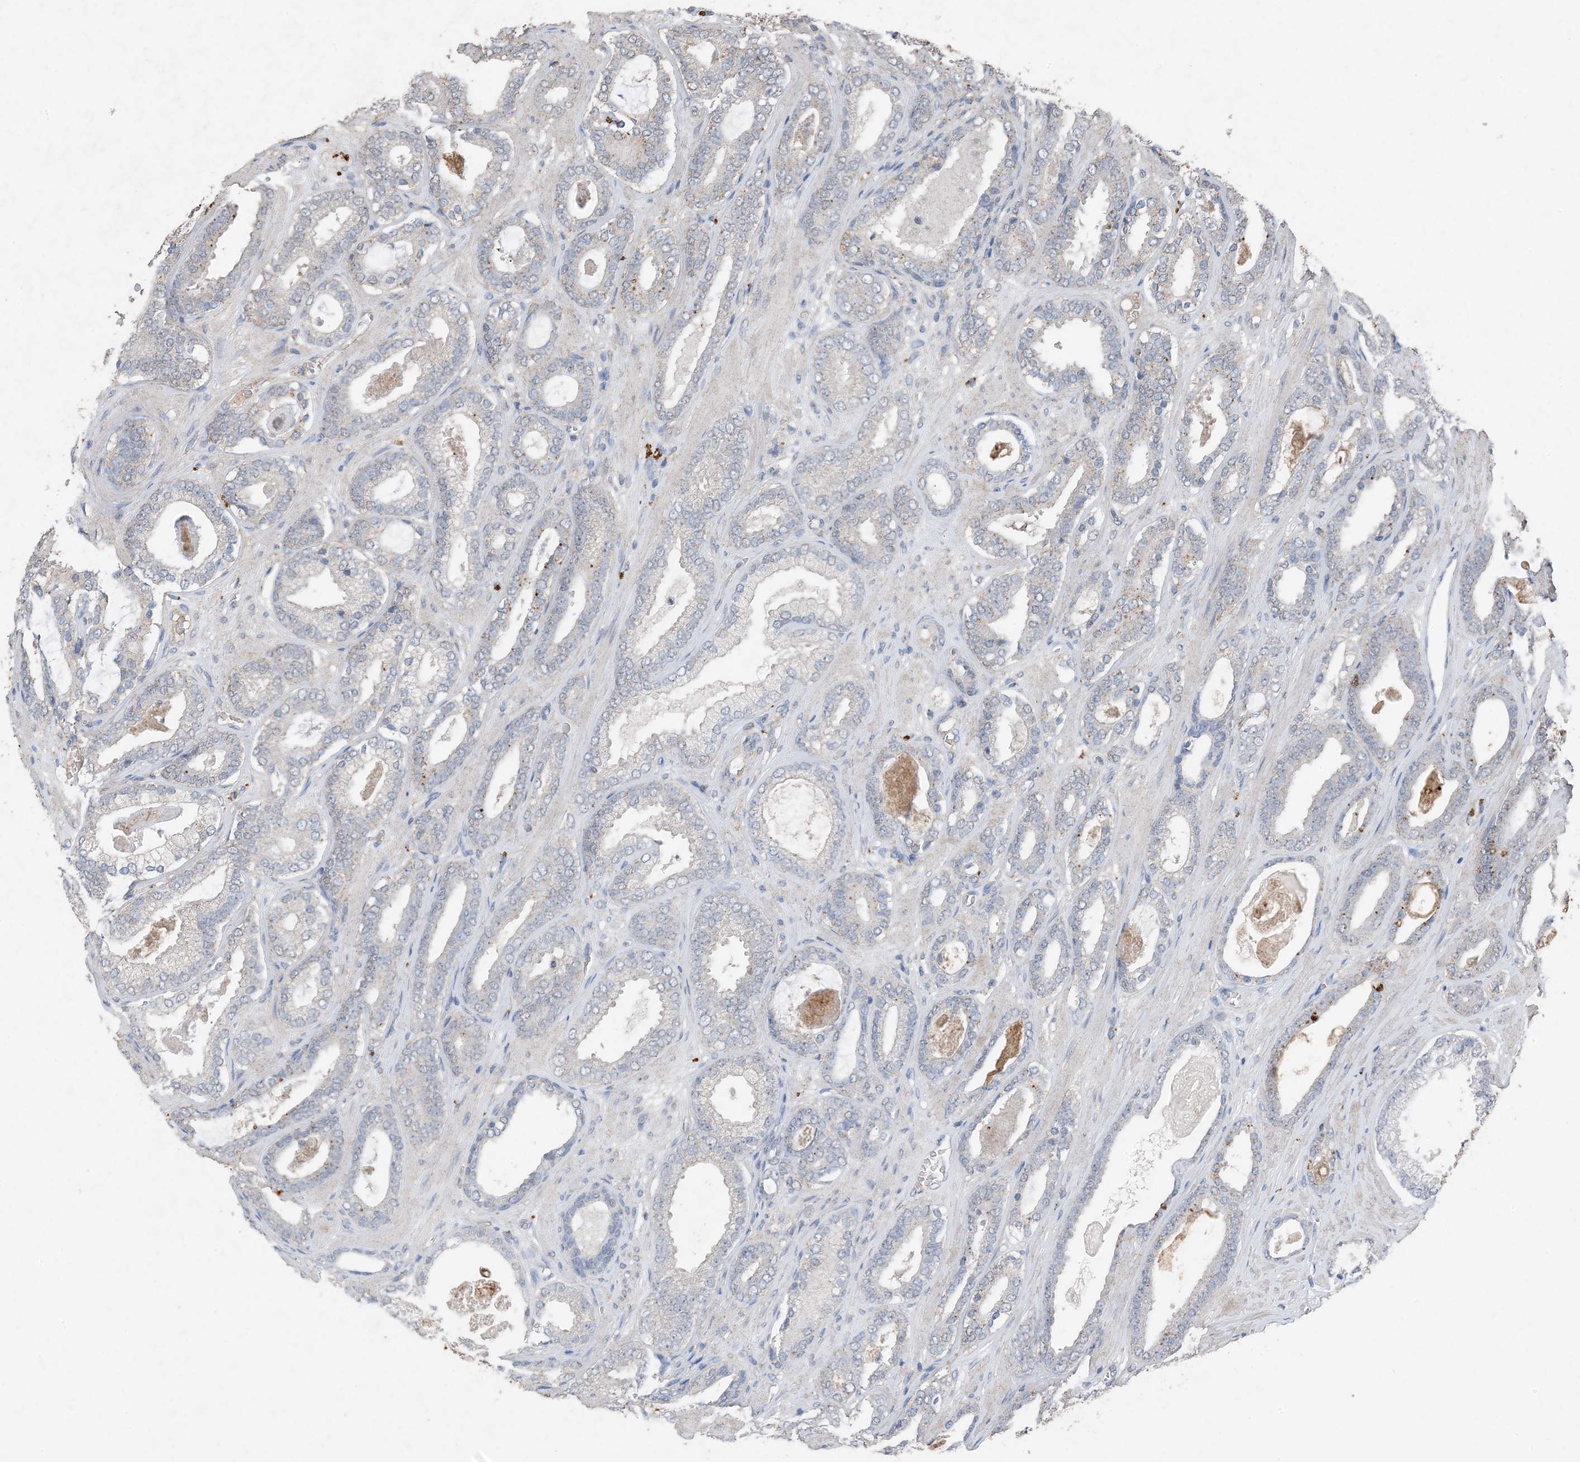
{"staining": {"intensity": "weak", "quantity": "<25%", "location": "cytoplasmic/membranous"}, "tissue": "prostate cancer", "cell_type": "Tumor cells", "image_type": "cancer", "snomed": [{"axis": "morphology", "description": "Adenocarcinoma, High grade"}, {"axis": "topography", "description": "Prostate"}], "caption": "High power microscopy micrograph of an immunohistochemistry image of prostate cancer (high-grade adenocarcinoma), revealing no significant expression in tumor cells.", "gene": "FCN3", "patient": {"sex": "male", "age": 60}}